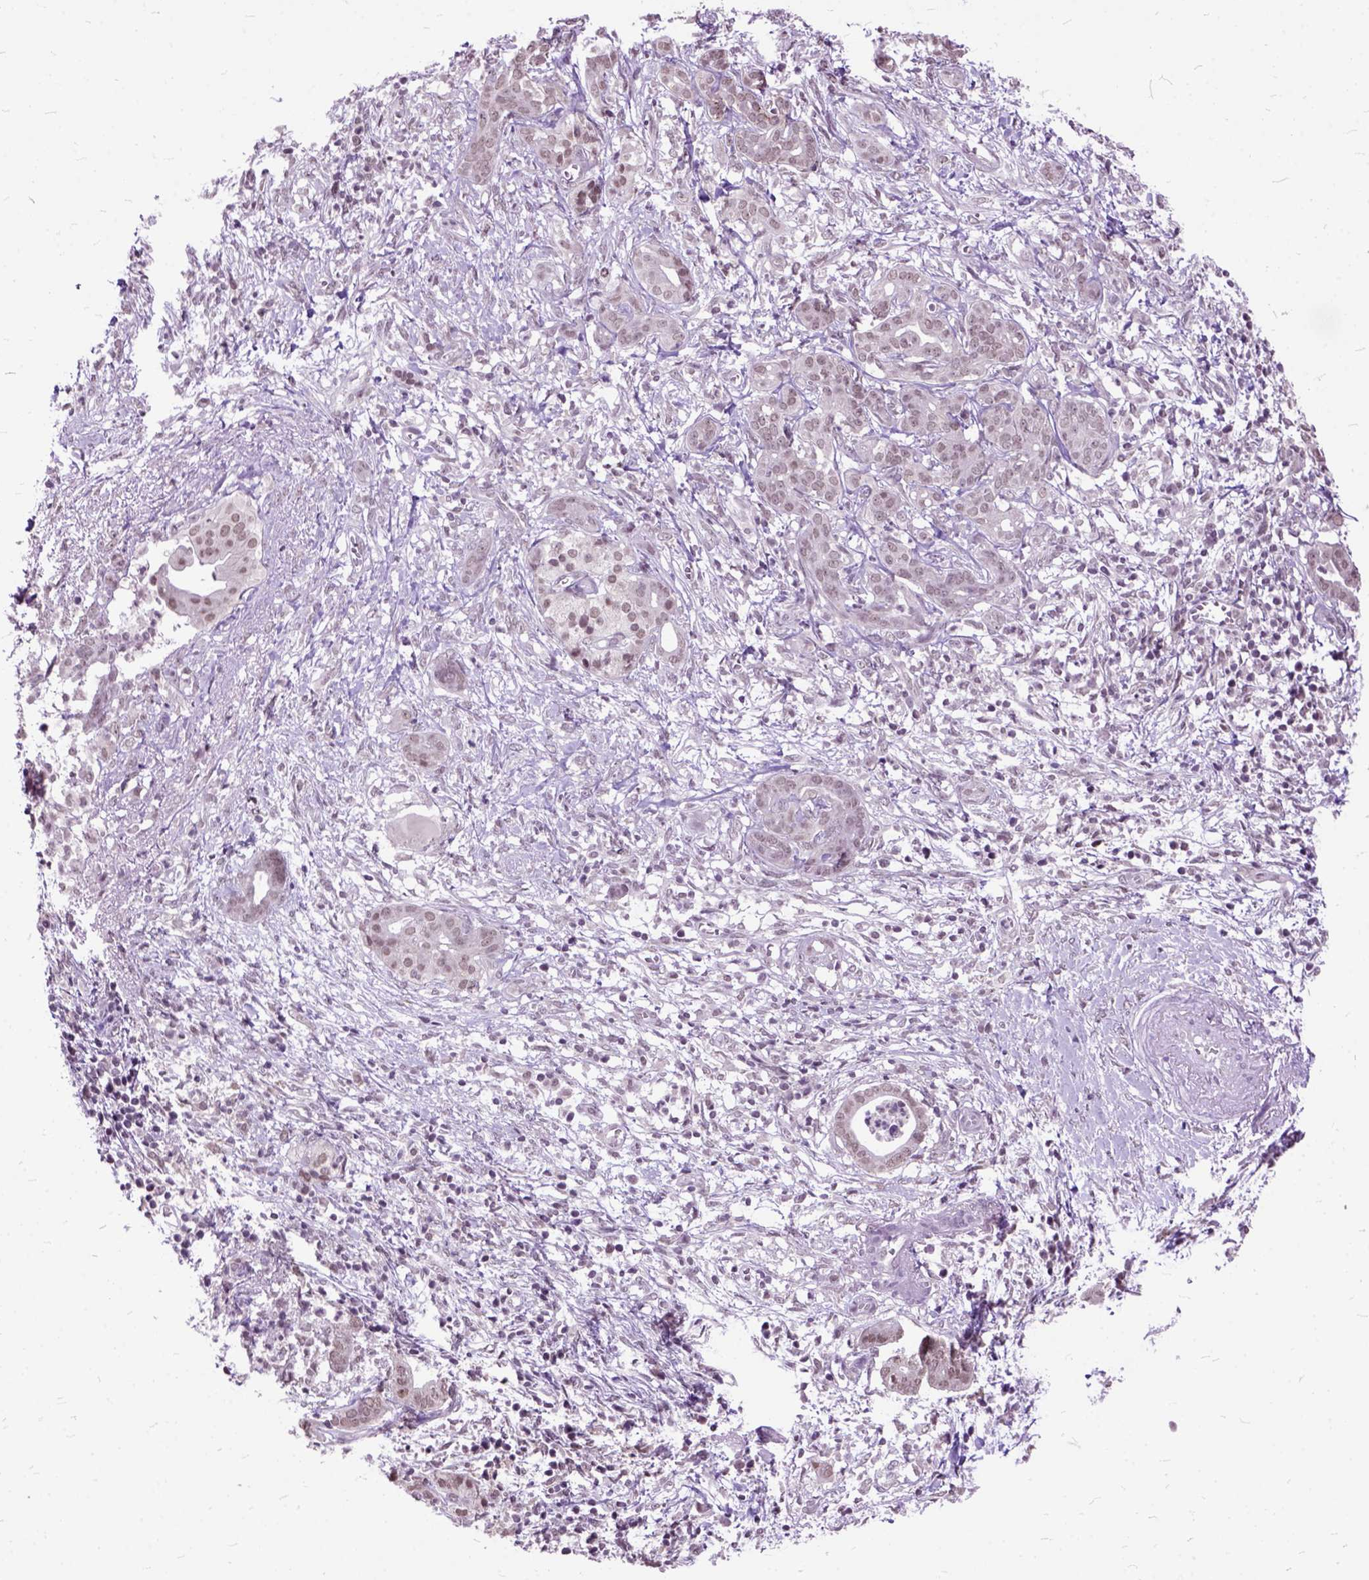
{"staining": {"intensity": "weak", "quantity": ">75%", "location": "nuclear"}, "tissue": "pancreatic cancer", "cell_type": "Tumor cells", "image_type": "cancer", "snomed": [{"axis": "morphology", "description": "Adenocarcinoma, NOS"}, {"axis": "topography", "description": "Pancreas"}], "caption": "Pancreatic cancer stained with DAB (3,3'-diaminobenzidine) immunohistochemistry (IHC) shows low levels of weak nuclear staining in about >75% of tumor cells.", "gene": "ORC5", "patient": {"sex": "male", "age": 61}}